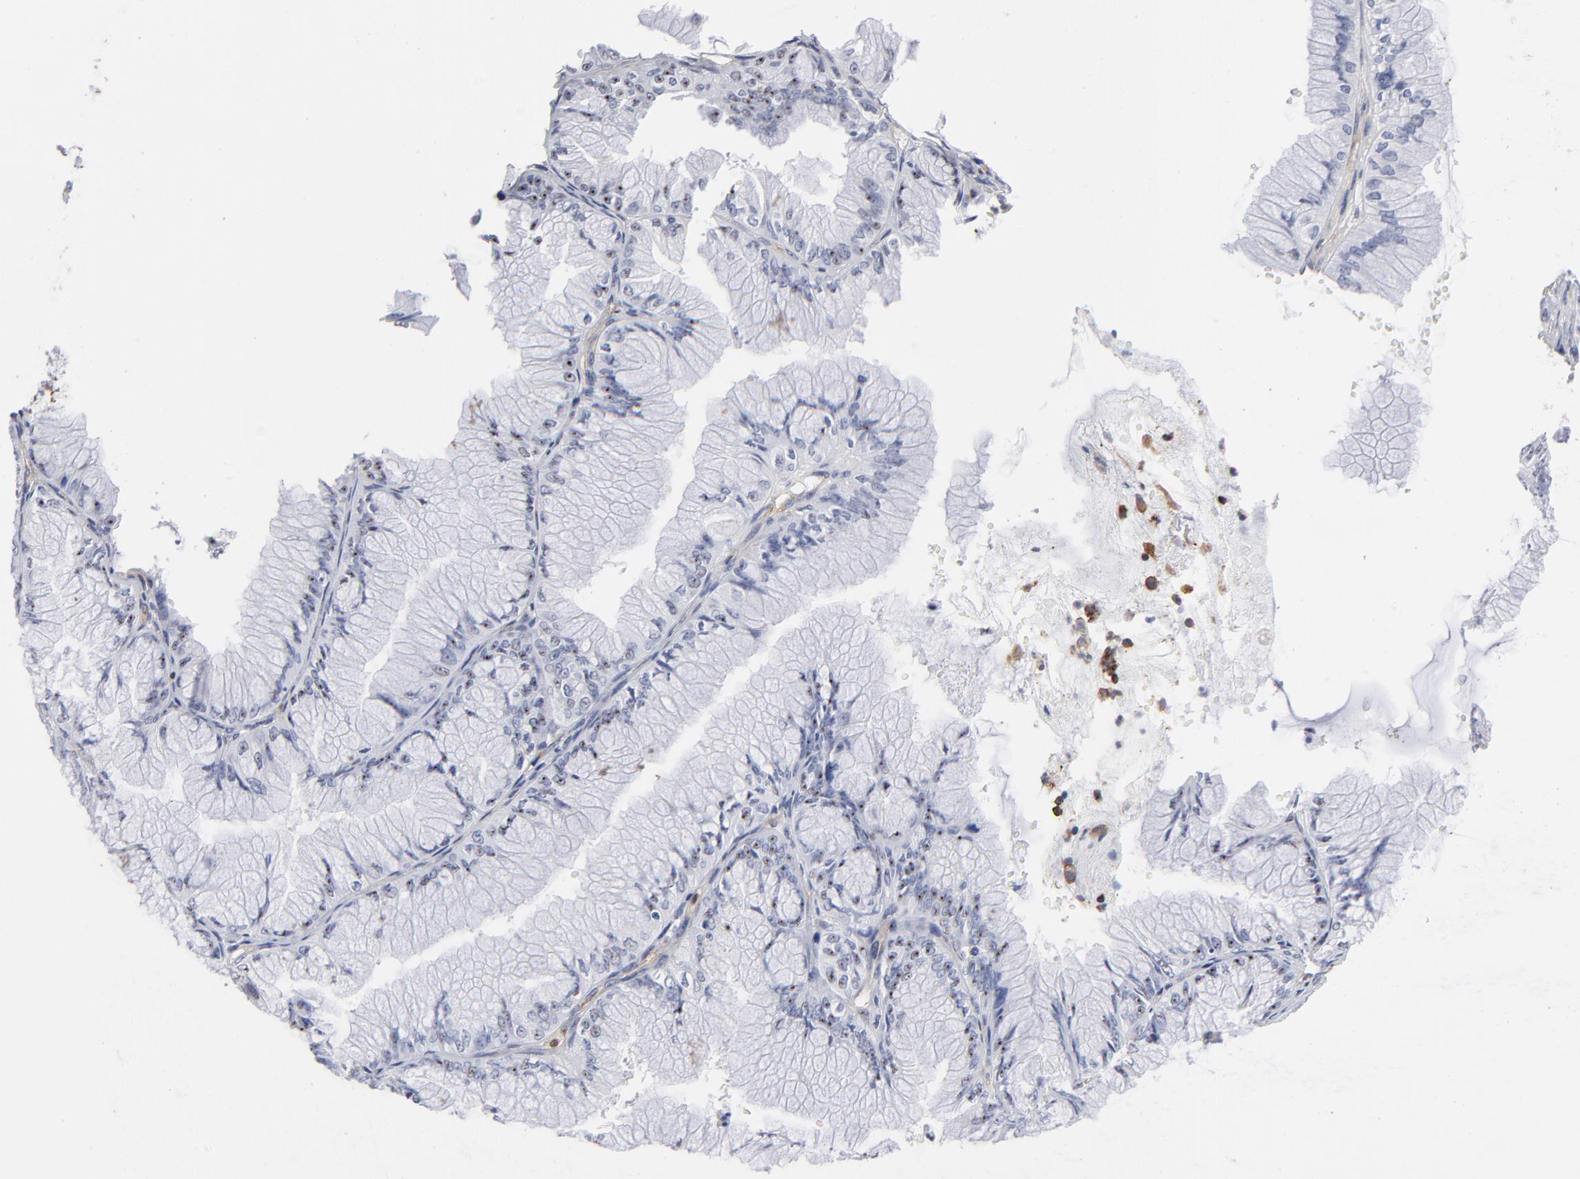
{"staining": {"intensity": "negative", "quantity": "none", "location": "none"}, "tissue": "ovarian cancer", "cell_type": "Tumor cells", "image_type": "cancer", "snomed": [{"axis": "morphology", "description": "Cystadenocarcinoma, mucinous, NOS"}, {"axis": "topography", "description": "Ovary"}], "caption": "Immunohistochemistry photomicrograph of ovarian cancer stained for a protein (brown), which shows no positivity in tumor cells.", "gene": "PXN", "patient": {"sex": "female", "age": 63}}